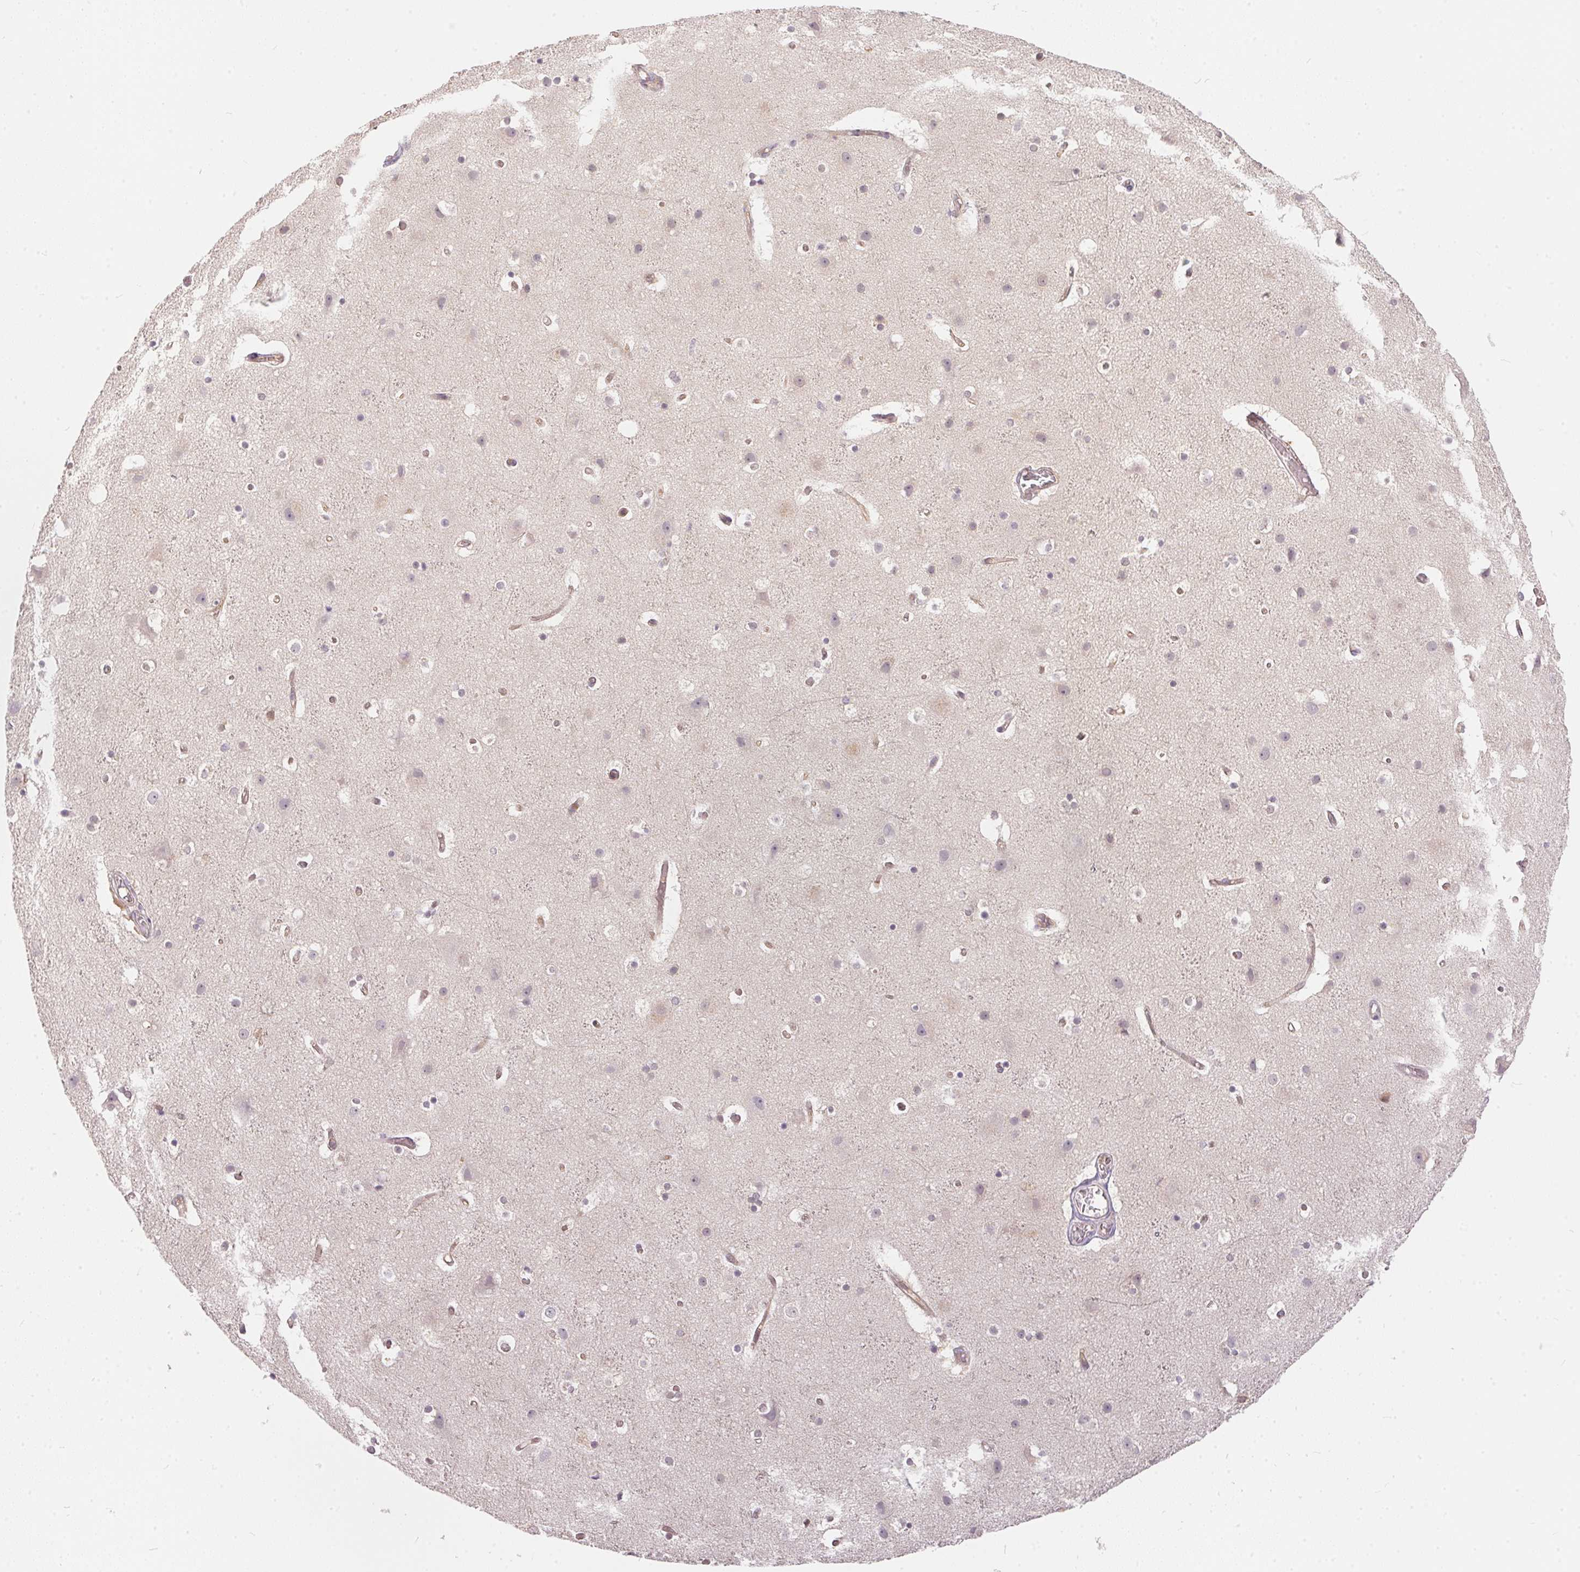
{"staining": {"intensity": "negative", "quantity": "none", "location": "none"}, "tissue": "cerebral cortex", "cell_type": "Endothelial cells", "image_type": "normal", "snomed": [{"axis": "morphology", "description": "Normal tissue, NOS"}, {"axis": "topography", "description": "Cerebral cortex"}], "caption": "Endothelial cells show no significant expression in benign cerebral cortex. The staining is performed using DAB brown chromogen with nuclei counter-stained in using hematoxylin.", "gene": "BLMH", "patient": {"sex": "female", "age": 52}}